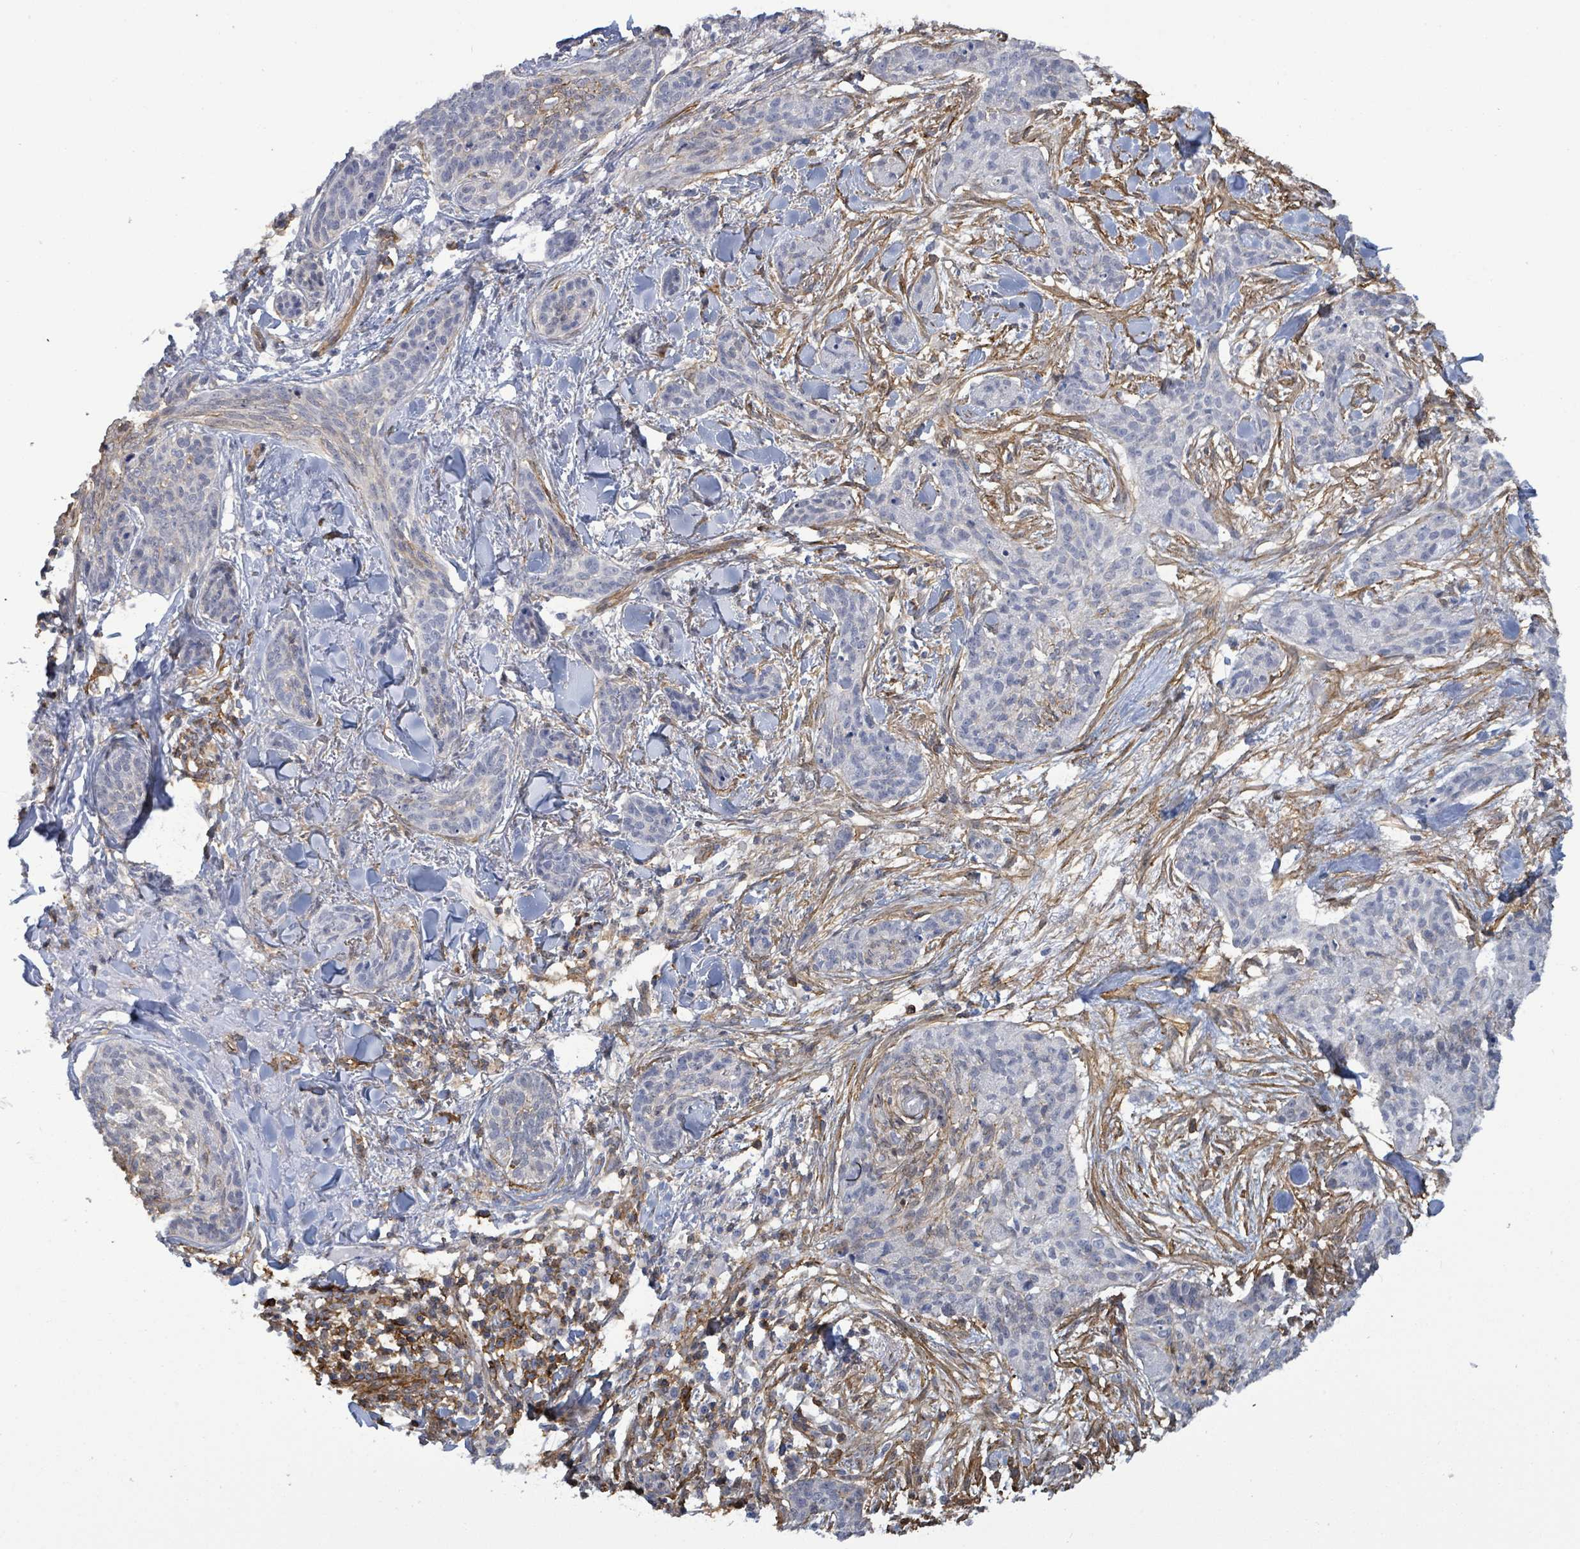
{"staining": {"intensity": "negative", "quantity": "none", "location": "none"}, "tissue": "skin cancer", "cell_type": "Tumor cells", "image_type": "cancer", "snomed": [{"axis": "morphology", "description": "Basal cell carcinoma"}, {"axis": "topography", "description": "Skin"}], "caption": "The photomicrograph demonstrates no staining of tumor cells in skin cancer (basal cell carcinoma). (DAB immunohistochemistry (IHC) visualized using brightfield microscopy, high magnification).", "gene": "PRKRIP1", "patient": {"sex": "male", "age": 52}}